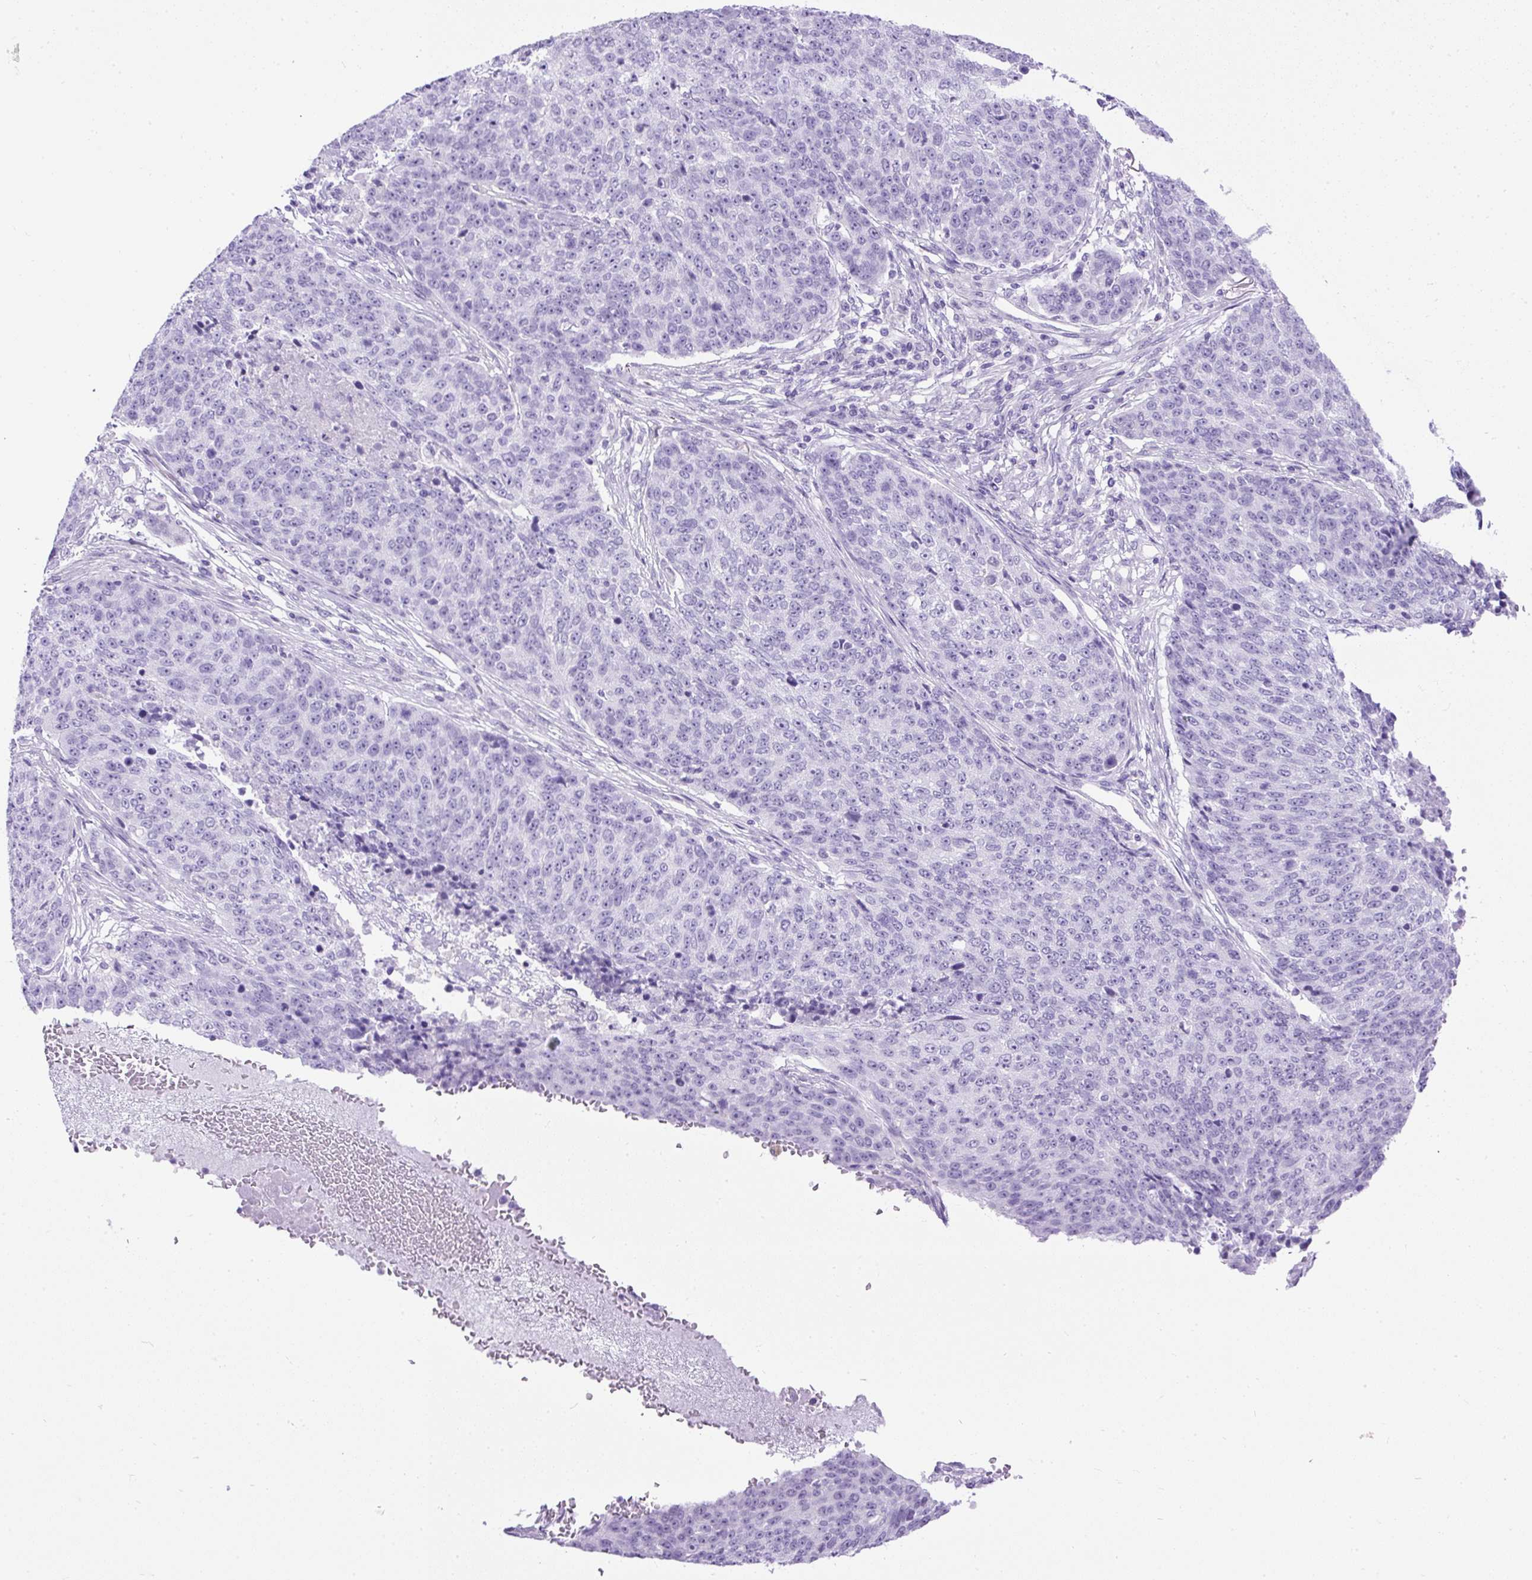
{"staining": {"intensity": "negative", "quantity": "none", "location": "none"}, "tissue": "lung cancer", "cell_type": "Tumor cells", "image_type": "cancer", "snomed": [{"axis": "morphology", "description": "Normal tissue, NOS"}, {"axis": "morphology", "description": "Squamous cell carcinoma, NOS"}, {"axis": "topography", "description": "Lymph node"}, {"axis": "topography", "description": "Lung"}], "caption": "Immunohistochemistry photomicrograph of neoplastic tissue: lung squamous cell carcinoma stained with DAB demonstrates no significant protein expression in tumor cells. (DAB immunohistochemistry (IHC) with hematoxylin counter stain).", "gene": "UPP1", "patient": {"sex": "male", "age": 66}}